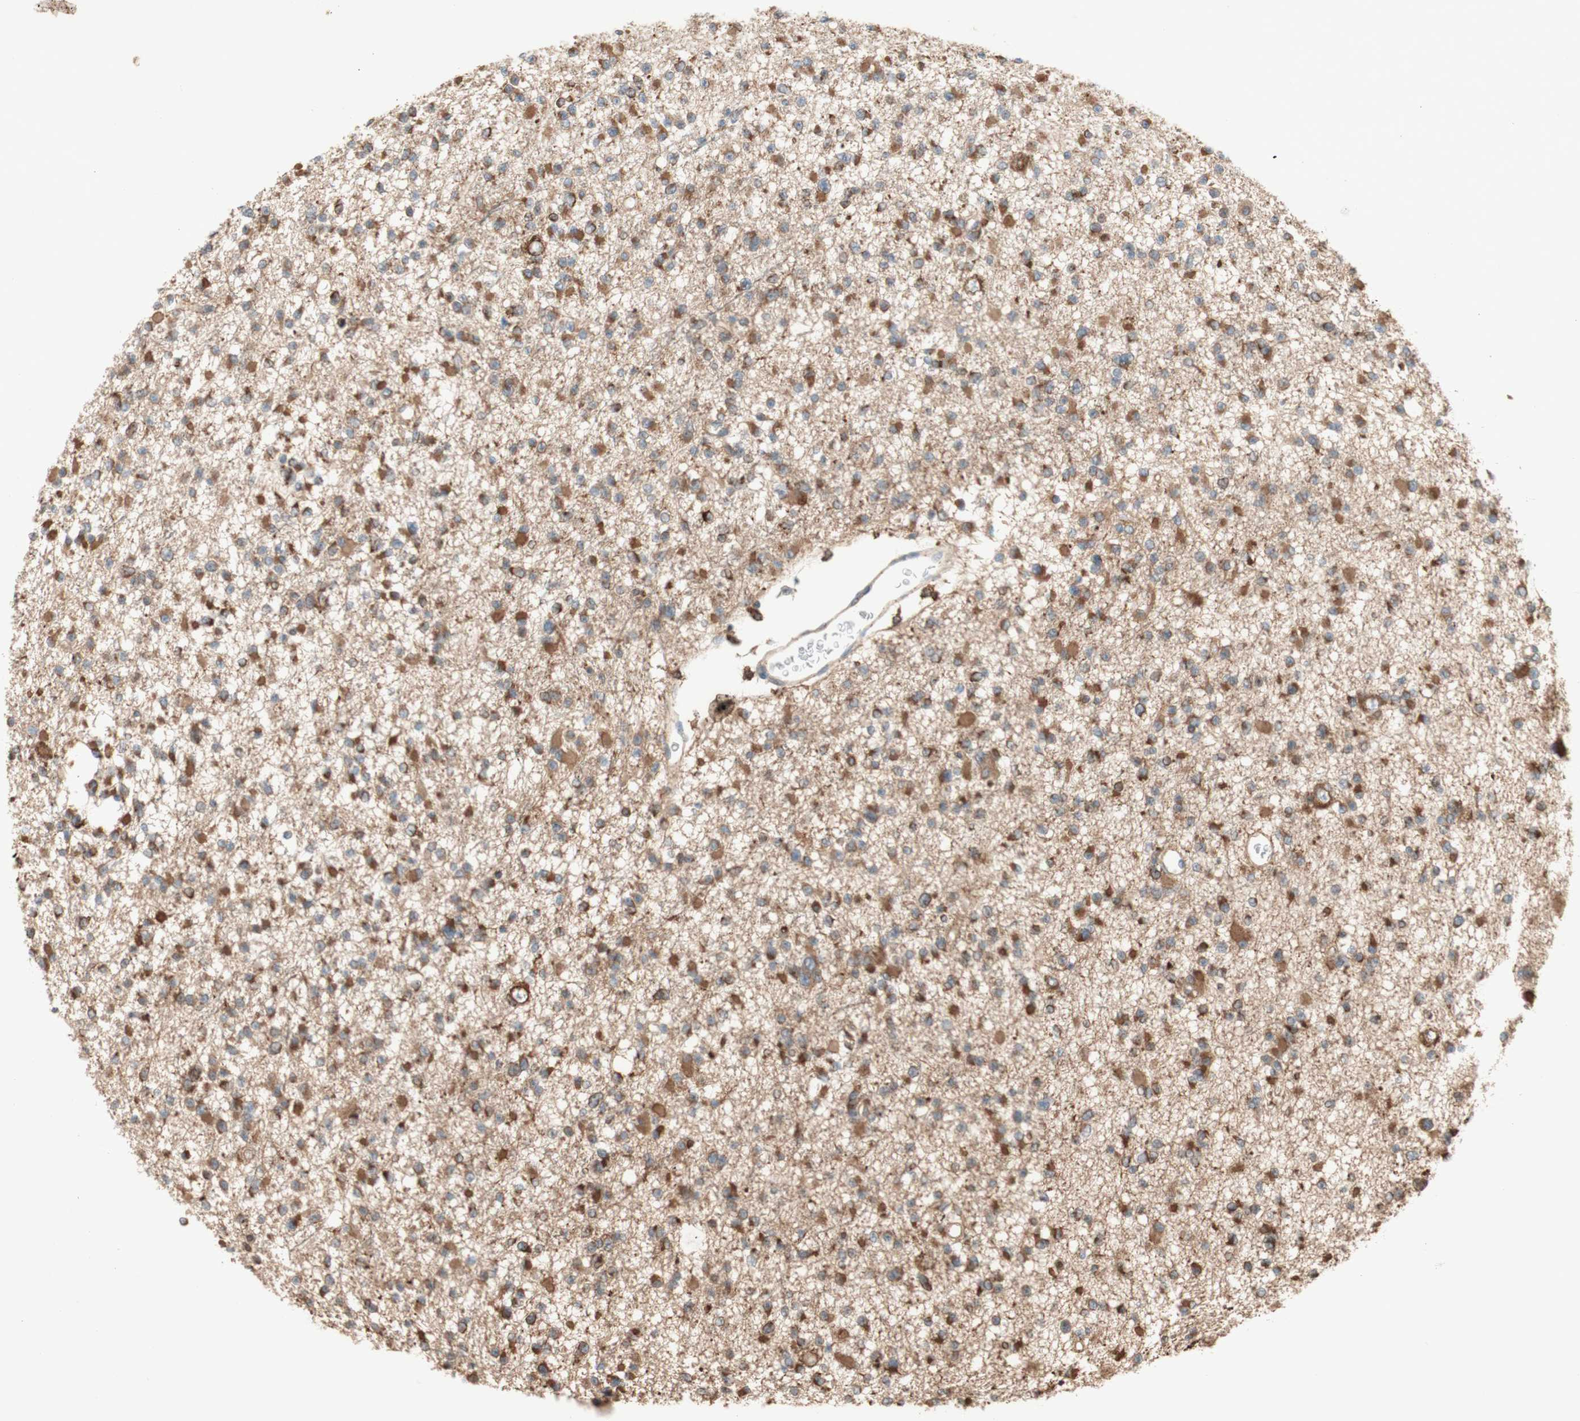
{"staining": {"intensity": "moderate", "quantity": ">75%", "location": "cytoplasmic/membranous"}, "tissue": "glioma", "cell_type": "Tumor cells", "image_type": "cancer", "snomed": [{"axis": "morphology", "description": "Glioma, malignant, Low grade"}, {"axis": "topography", "description": "Brain"}], "caption": "Human glioma stained for a protein (brown) displays moderate cytoplasmic/membranous positive expression in about >75% of tumor cells.", "gene": "SOCS2", "patient": {"sex": "female", "age": 22}}